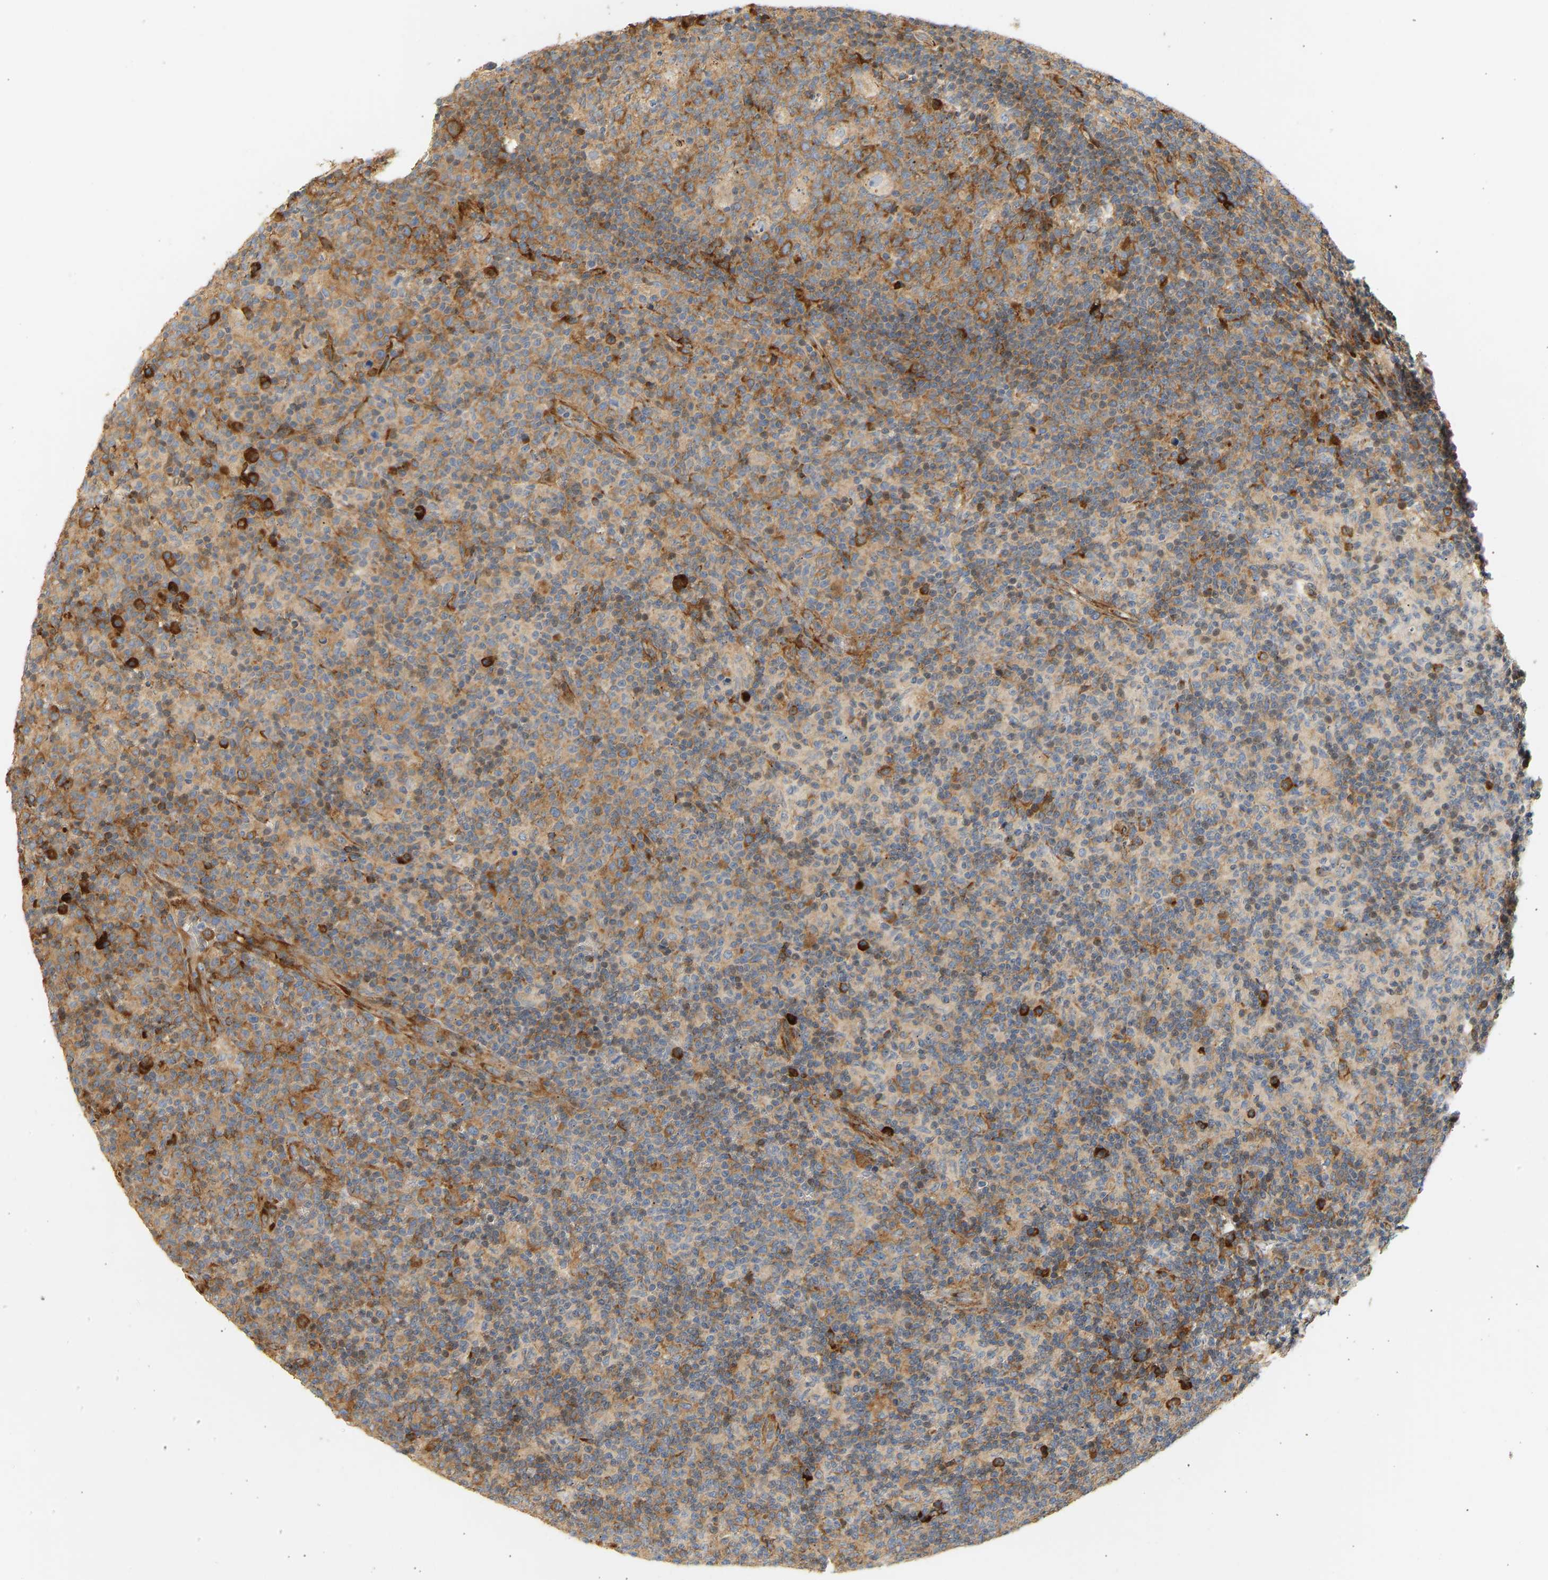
{"staining": {"intensity": "moderate", "quantity": ">75%", "location": "cytoplasmic/membranous"}, "tissue": "lymph node", "cell_type": "Germinal center cells", "image_type": "normal", "snomed": [{"axis": "morphology", "description": "Normal tissue, NOS"}, {"axis": "morphology", "description": "Inflammation, NOS"}, {"axis": "topography", "description": "Lymph node"}], "caption": "The histopathology image displays immunohistochemical staining of benign lymph node. There is moderate cytoplasmic/membranous positivity is seen in about >75% of germinal center cells.", "gene": "RPS14", "patient": {"sex": "male", "age": 55}}